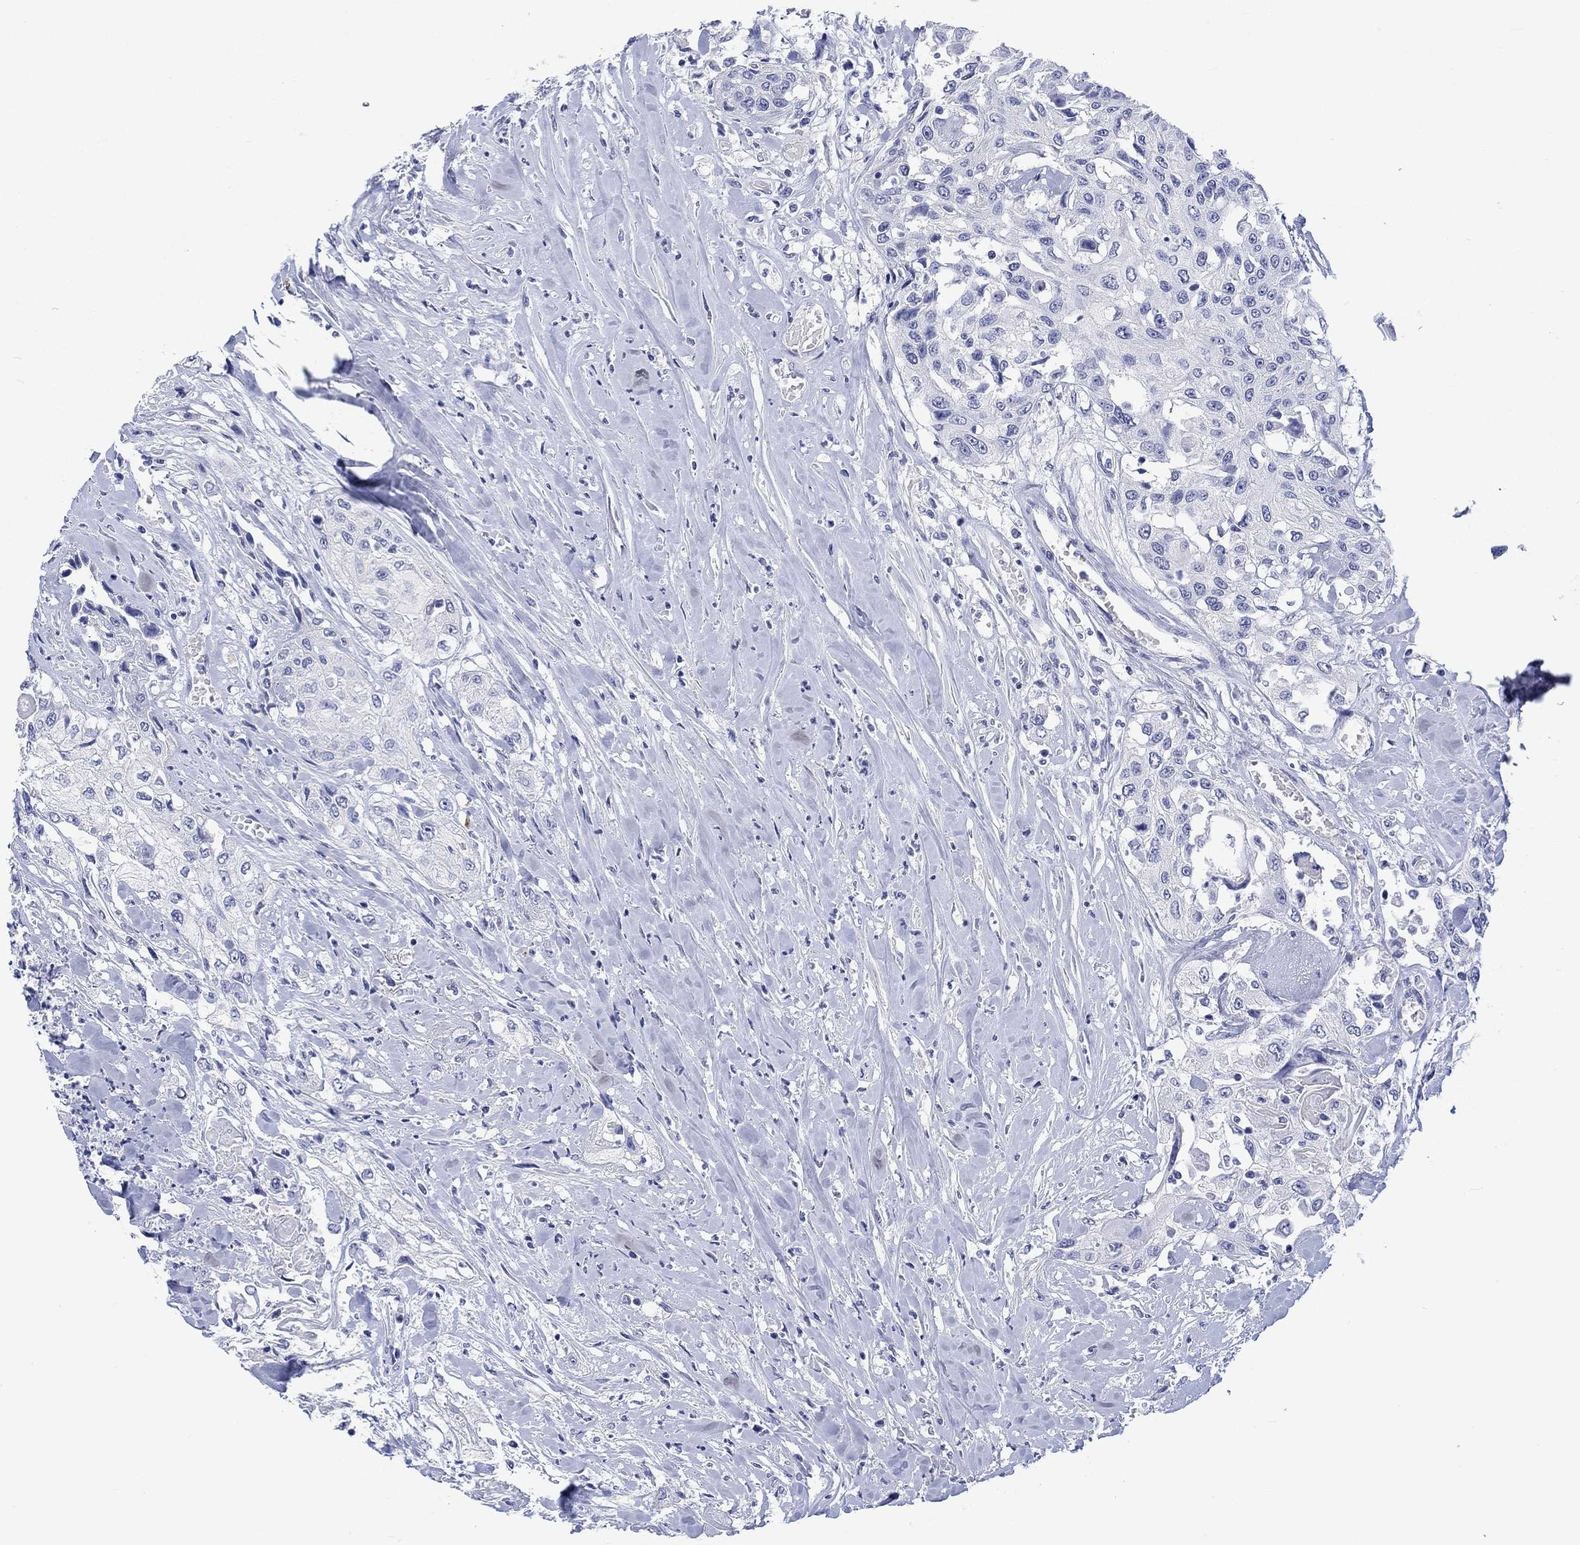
{"staining": {"intensity": "negative", "quantity": "none", "location": "none"}, "tissue": "head and neck cancer", "cell_type": "Tumor cells", "image_type": "cancer", "snomed": [{"axis": "morphology", "description": "Normal tissue, NOS"}, {"axis": "morphology", "description": "Squamous cell carcinoma, NOS"}, {"axis": "topography", "description": "Oral tissue"}, {"axis": "topography", "description": "Peripheral nerve tissue"}, {"axis": "topography", "description": "Head-Neck"}], "caption": "A histopathology image of human head and neck cancer is negative for staining in tumor cells.", "gene": "MSI1", "patient": {"sex": "female", "age": 59}}